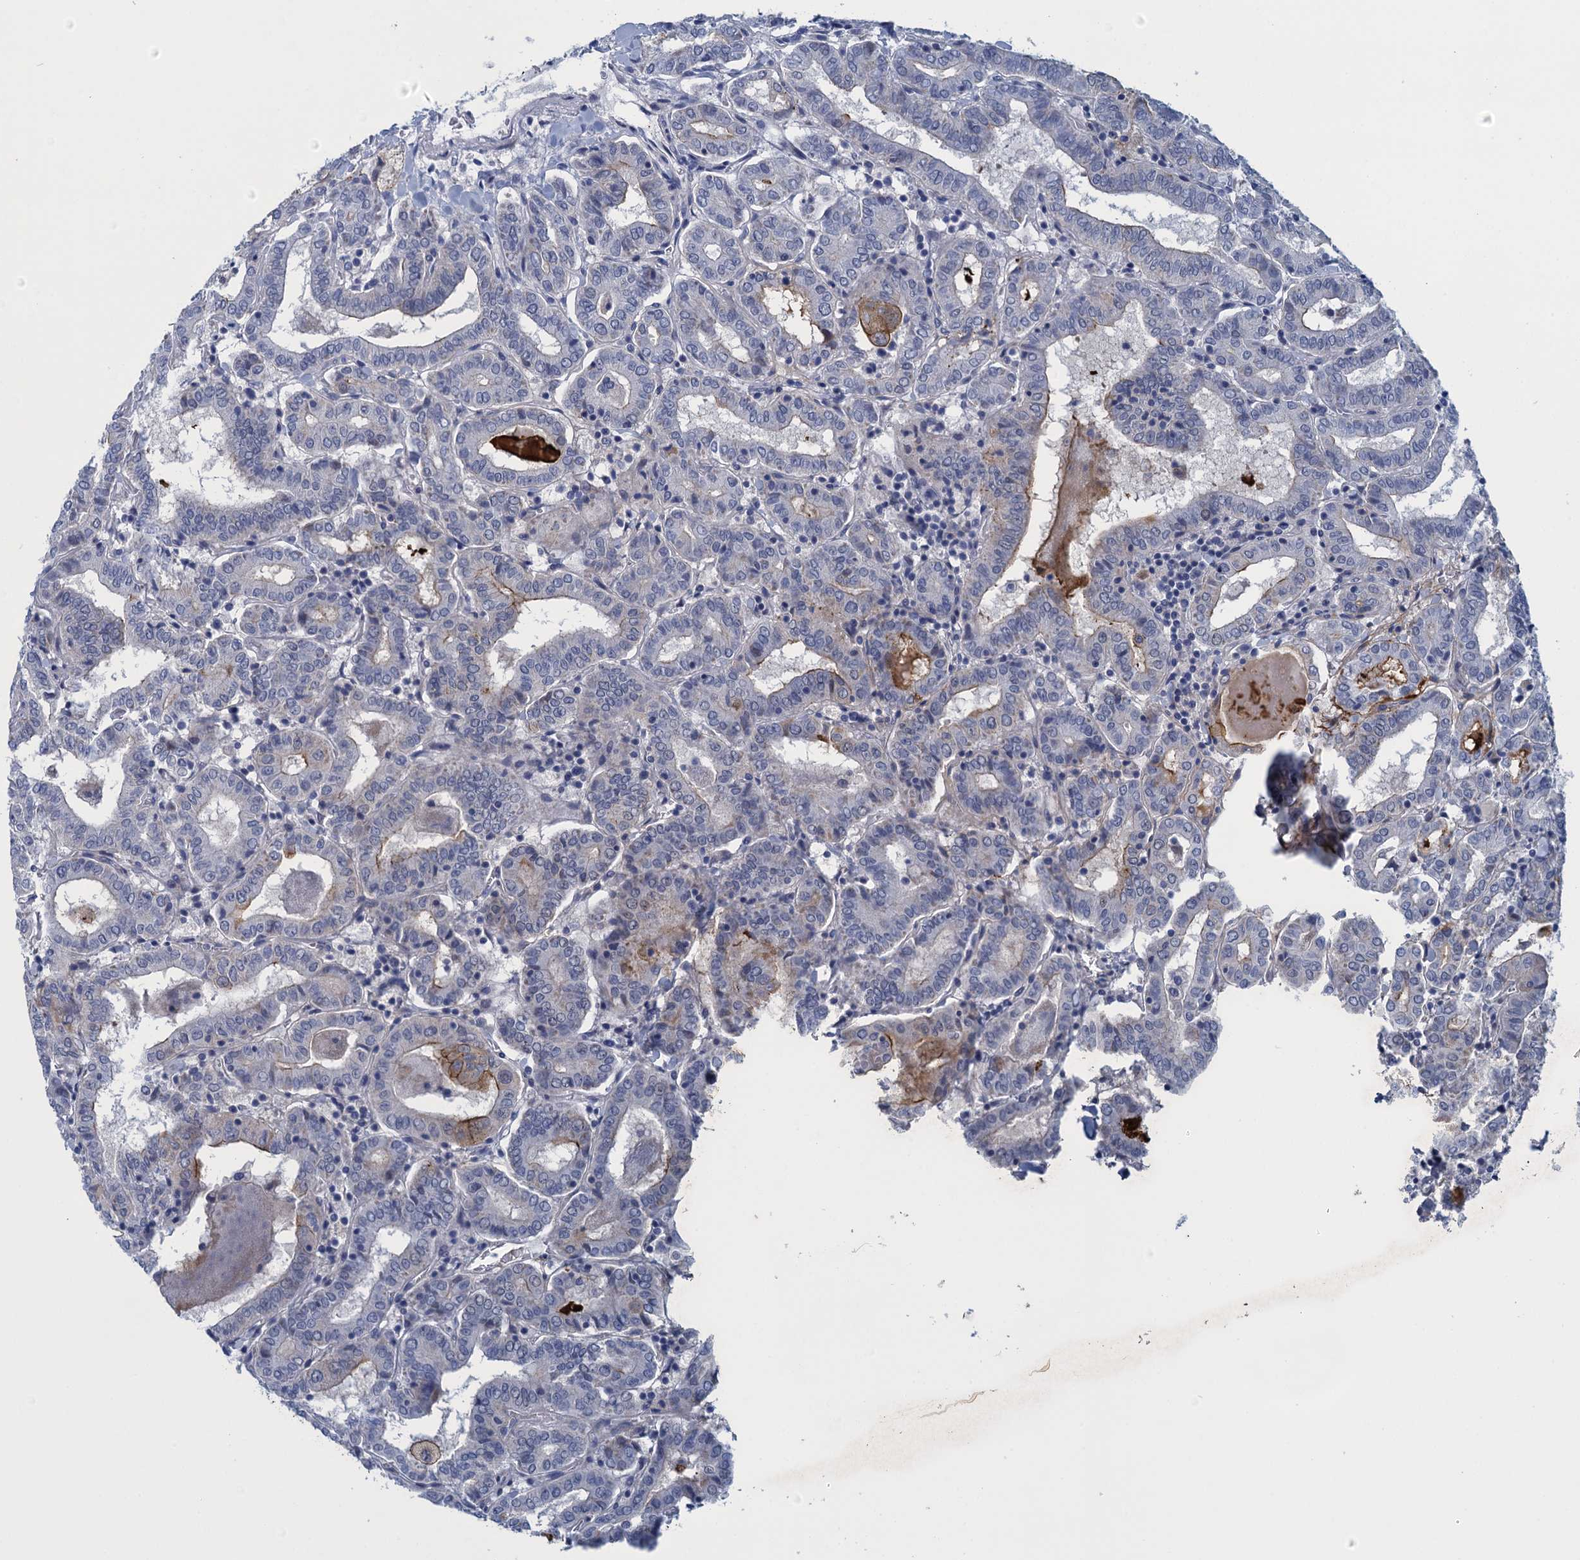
{"staining": {"intensity": "moderate", "quantity": "<25%", "location": "cytoplasmic/membranous"}, "tissue": "thyroid cancer", "cell_type": "Tumor cells", "image_type": "cancer", "snomed": [{"axis": "morphology", "description": "Papillary adenocarcinoma, NOS"}, {"axis": "topography", "description": "Thyroid gland"}], "caption": "IHC image of papillary adenocarcinoma (thyroid) stained for a protein (brown), which displays low levels of moderate cytoplasmic/membranous staining in about <25% of tumor cells.", "gene": "SCEL", "patient": {"sex": "female", "age": 72}}